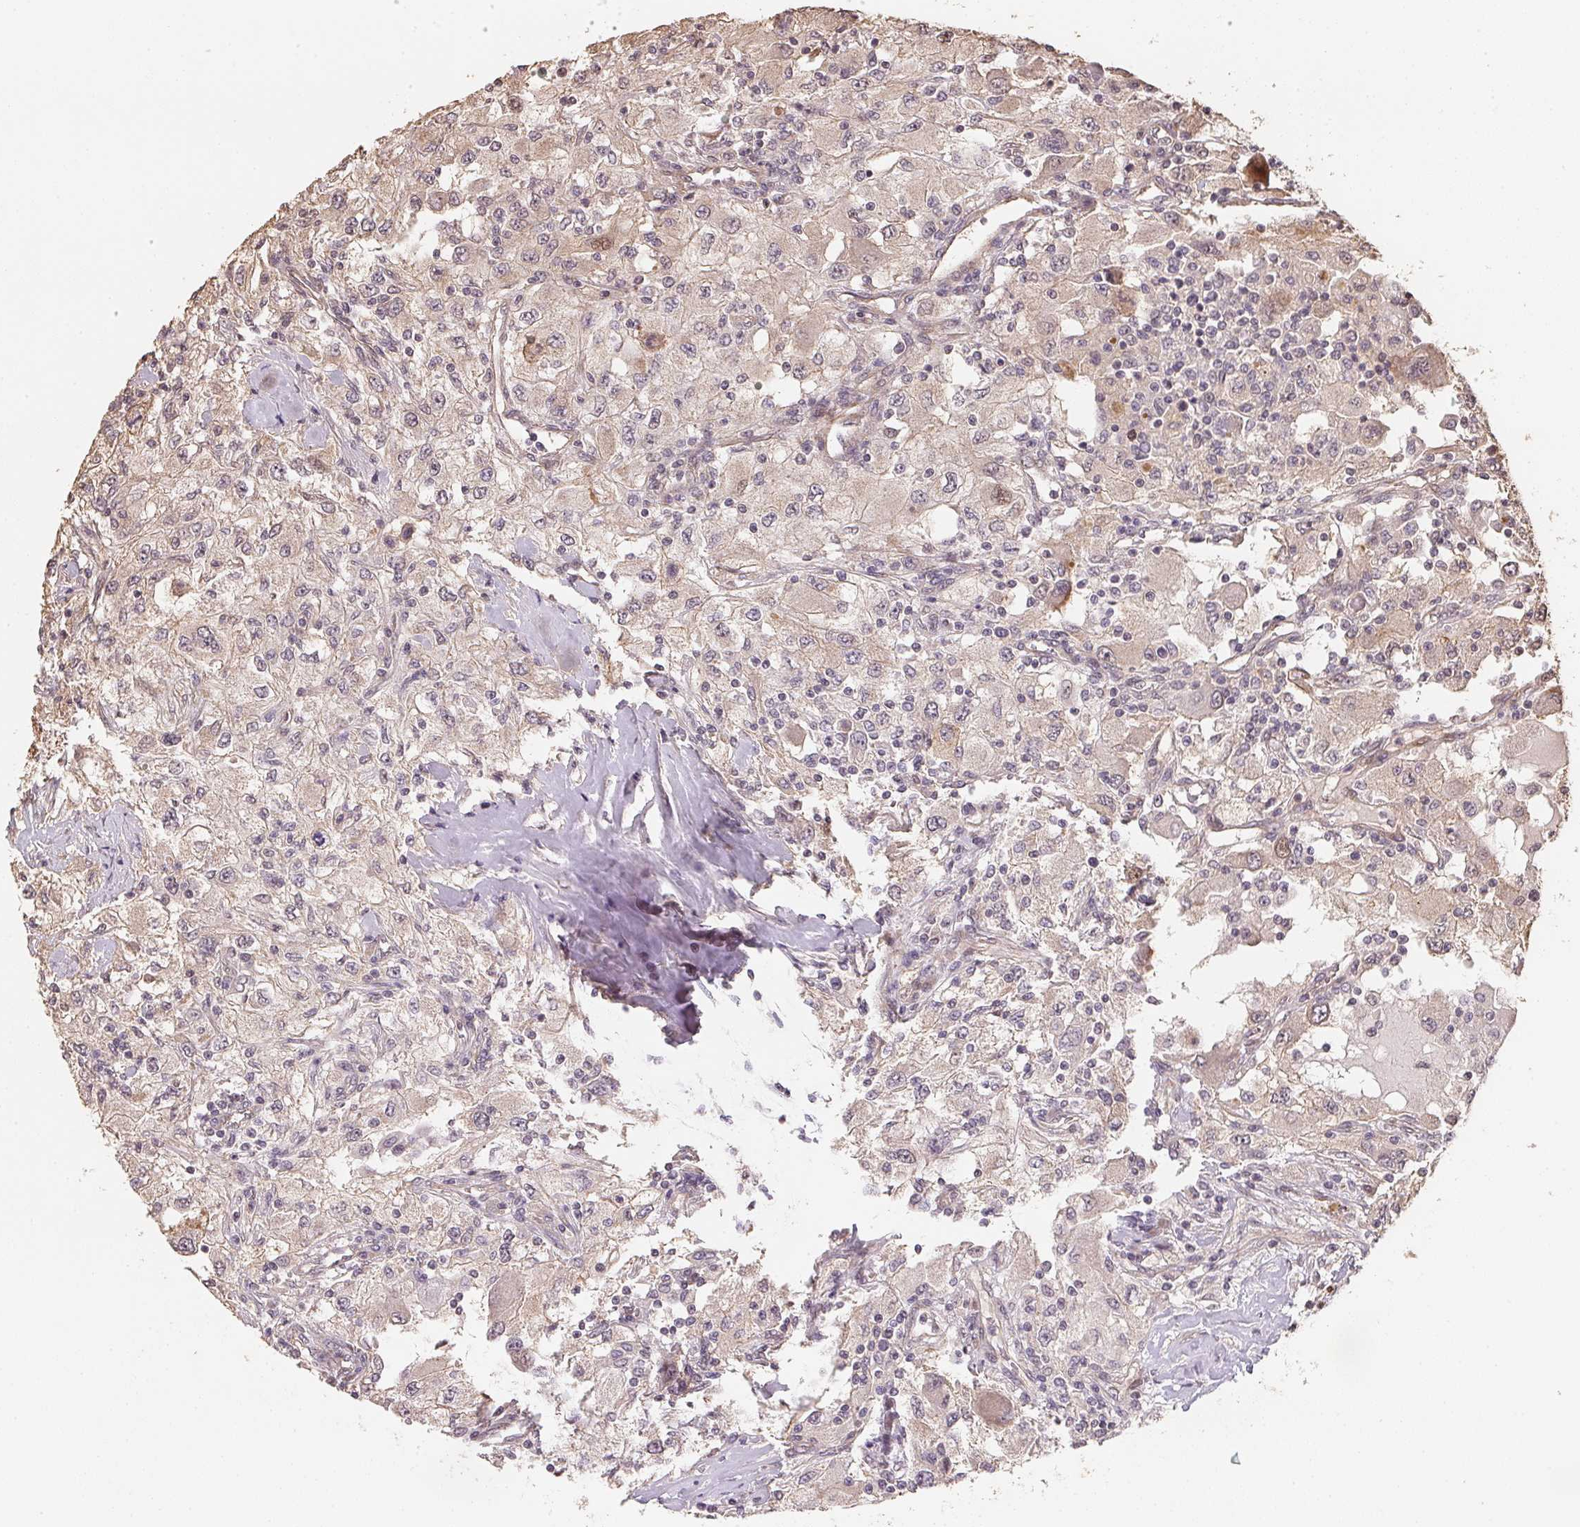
{"staining": {"intensity": "negative", "quantity": "none", "location": "none"}, "tissue": "renal cancer", "cell_type": "Tumor cells", "image_type": "cancer", "snomed": [{"axis": "morphology", "description": "Adenocarcinoma, NOS"}, {"axis": "topography", "description": "Kidney"}], "caption": "Immunohistochemical staining of adenocarcinoma (renal) exhibits no significant positivity in tumor cells.", "gene": "TMEM222", "patient": {"sex": "female", "age": 67}}